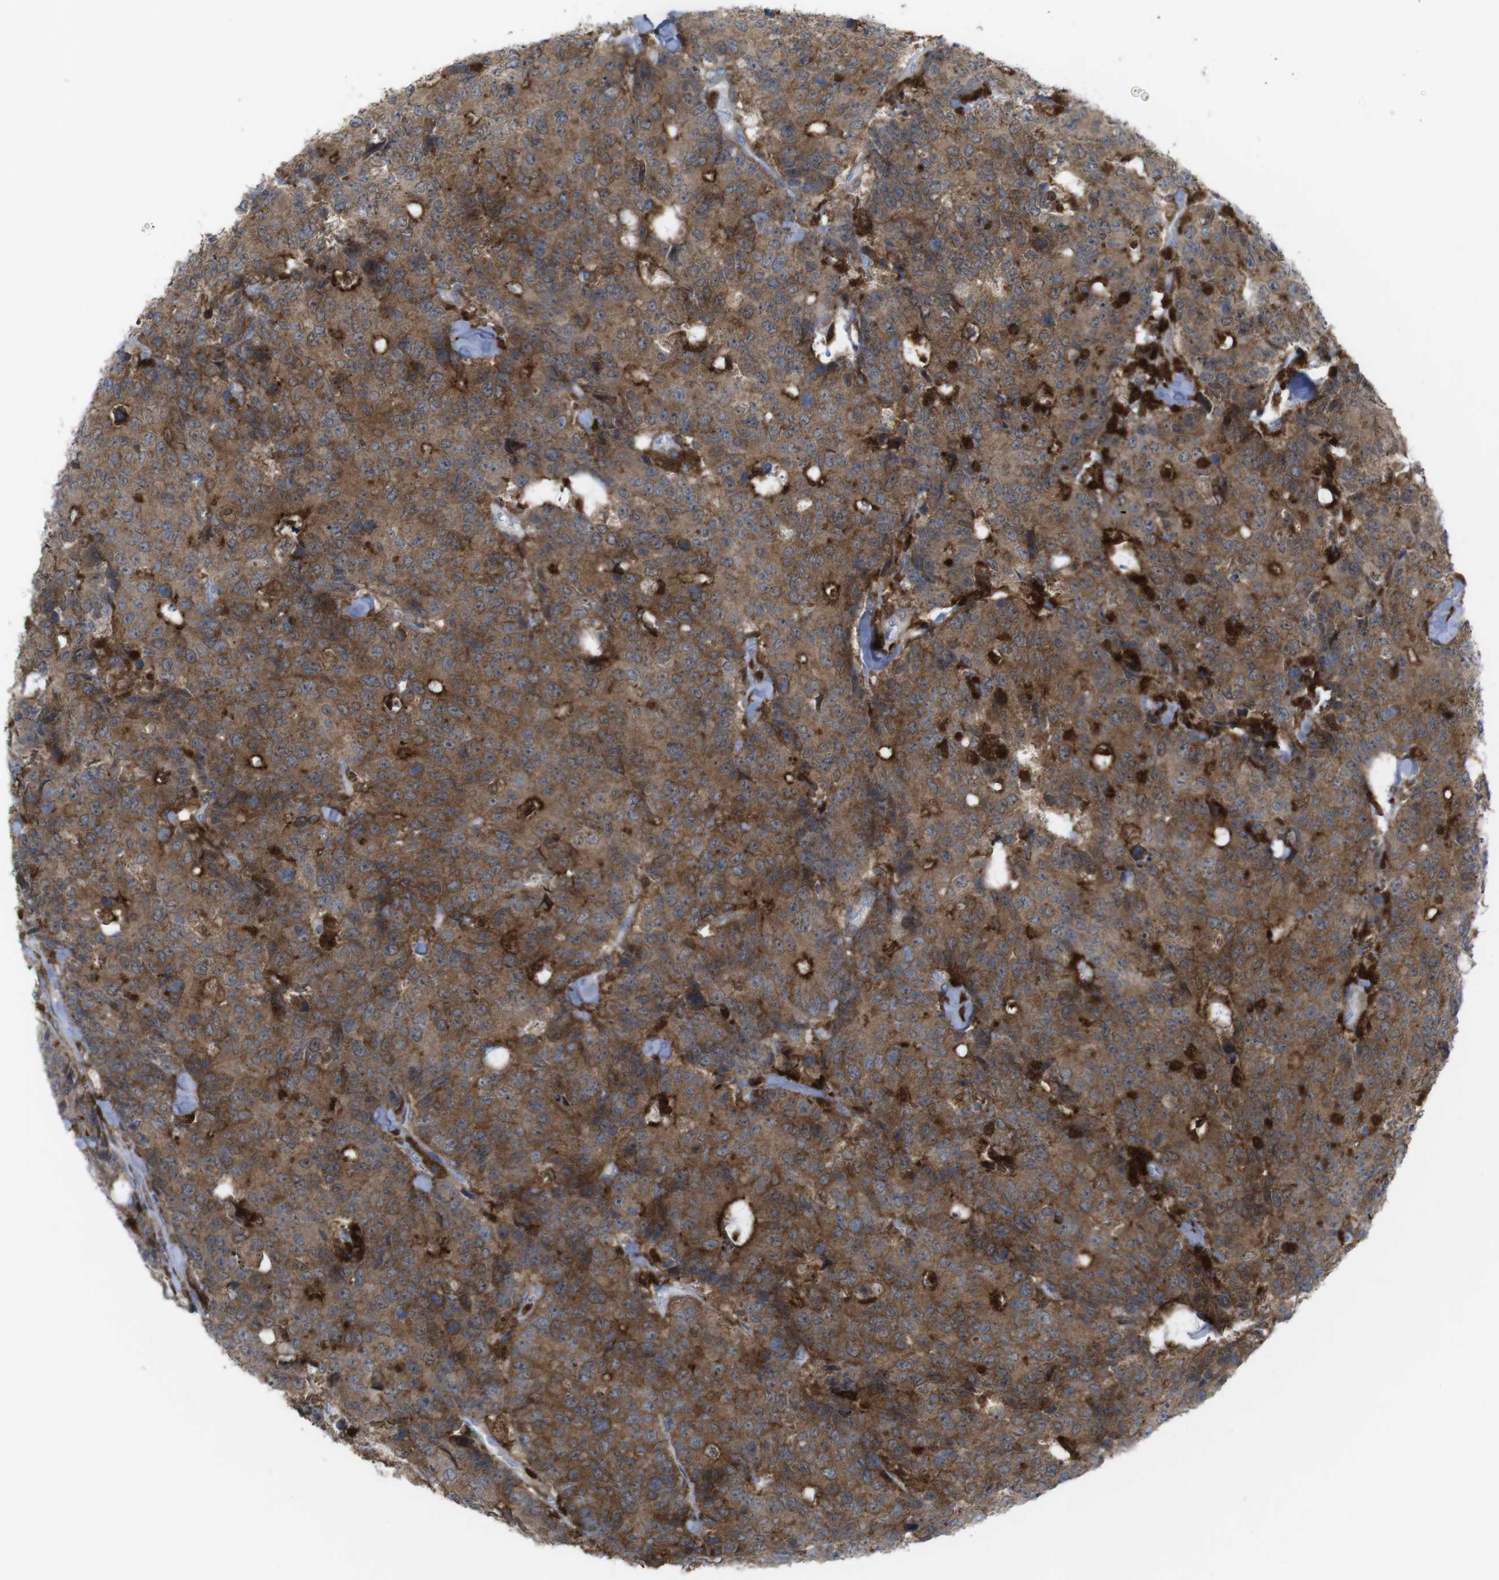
{"staining": {"intensity": "strong", "quantity": ">75%", "location": "cytoplasmic/membranous"}, "tissue": "colorectal cancer", "cell_type": "Tumor cells", "image_type": "cancer", "snomed": [{"axis": "morphology", "description": "Adenocarcinoma, NOS"}, {"axis": "topography", "description": "Colon"}], "caption": "The micrograph shows immunohistochemical staining of adenocarcinoma (colorectal). There is strong cytoplasmic/membranous staining is seen in about >75% of tumor cells.", "gene": "PRKCD", "patient": {"sex": "female", "age": 86}}